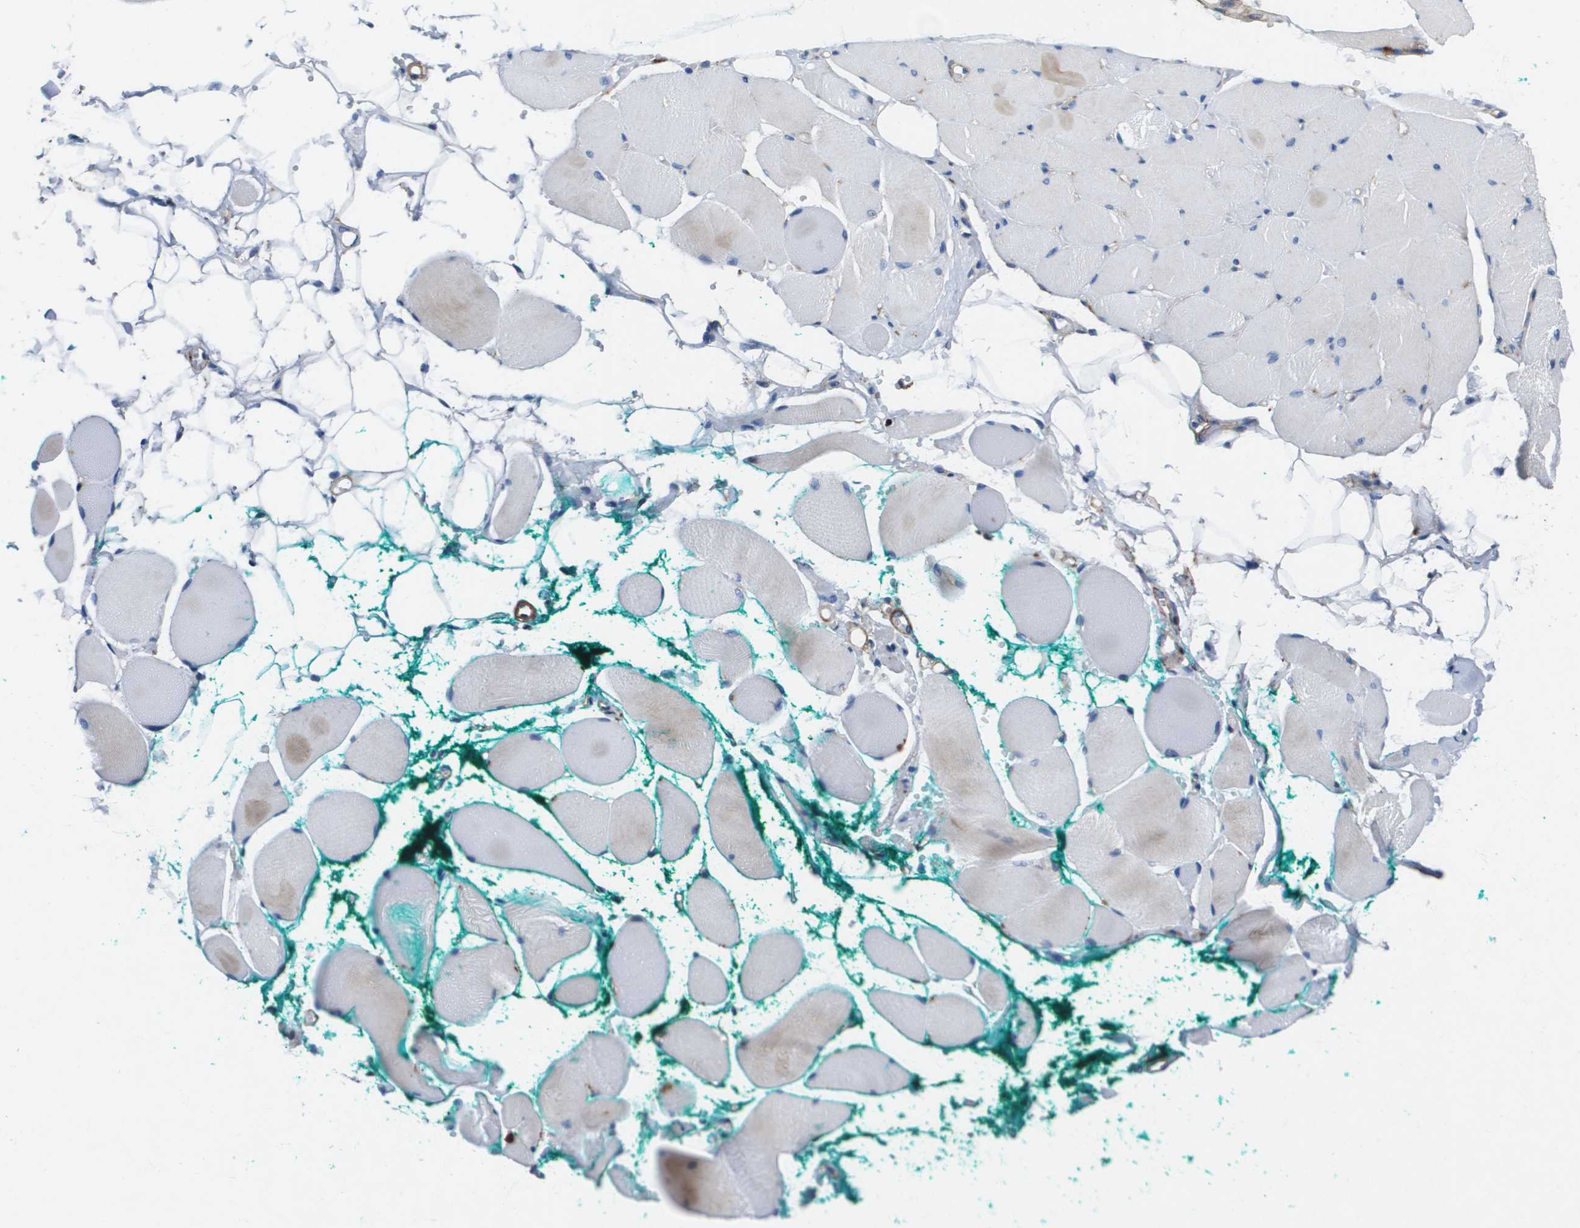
{"staining": {"intensity": "negative", "quantity": "none", "location": "none"}, "tissue": "skeletal muscle", "cell_type": "Myocytes", "image_type": "normal", "snomed": [{"axis": "morphology", "description": "Normal tissue, NOS"}, {"axis": "topography", "description": "Skeletal muscle"}, {"axis": "topography", "description": "Peripheral nerve tissue"}], "caption": "This is a image of immunohistochemistry (IHC) staining of normal skeletal muscle, which shows no positivity in myocytes.", "gene": "LPP", "patient": {"sex": "female", "age": 84}}